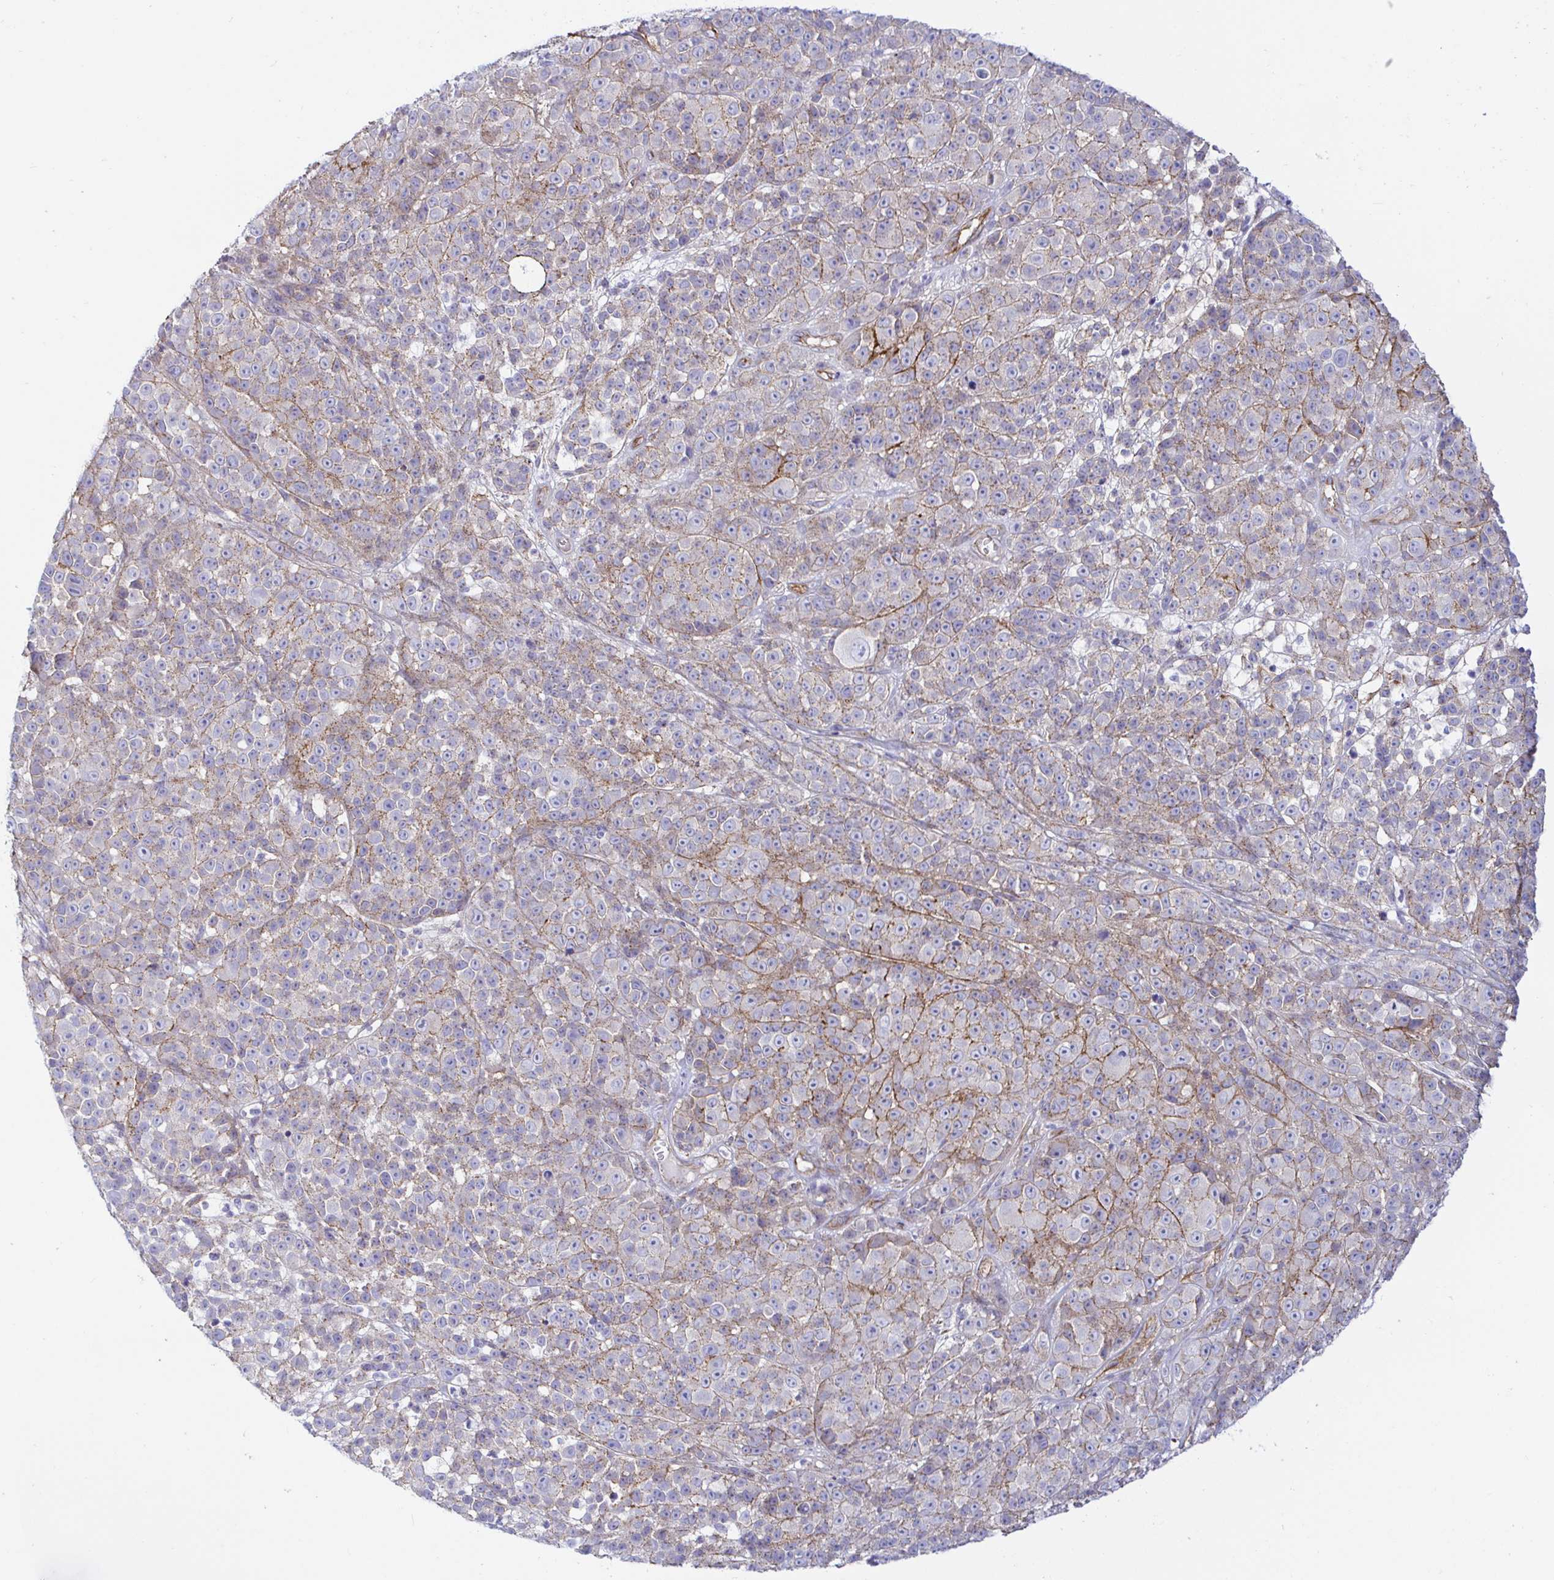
{"staining": {"intensity": "negative", "quantity": "none", "location": "none"}, "tissue": "melanoma", "cell_type": "Tumor cells", "image_type": "cancer", "snomed": [{"axis": "morphology", "description": "Malignant melanoma, NOS"}, {"axis": "topography", "description": "Skin"}, {"axis": "topography", "description": "Skin of back"}], "caption": "Tumor cells are negative for brown protein staining in melanoma.", "gene": "ARL4D", "patient": {"sex": "male", "age": 91}}